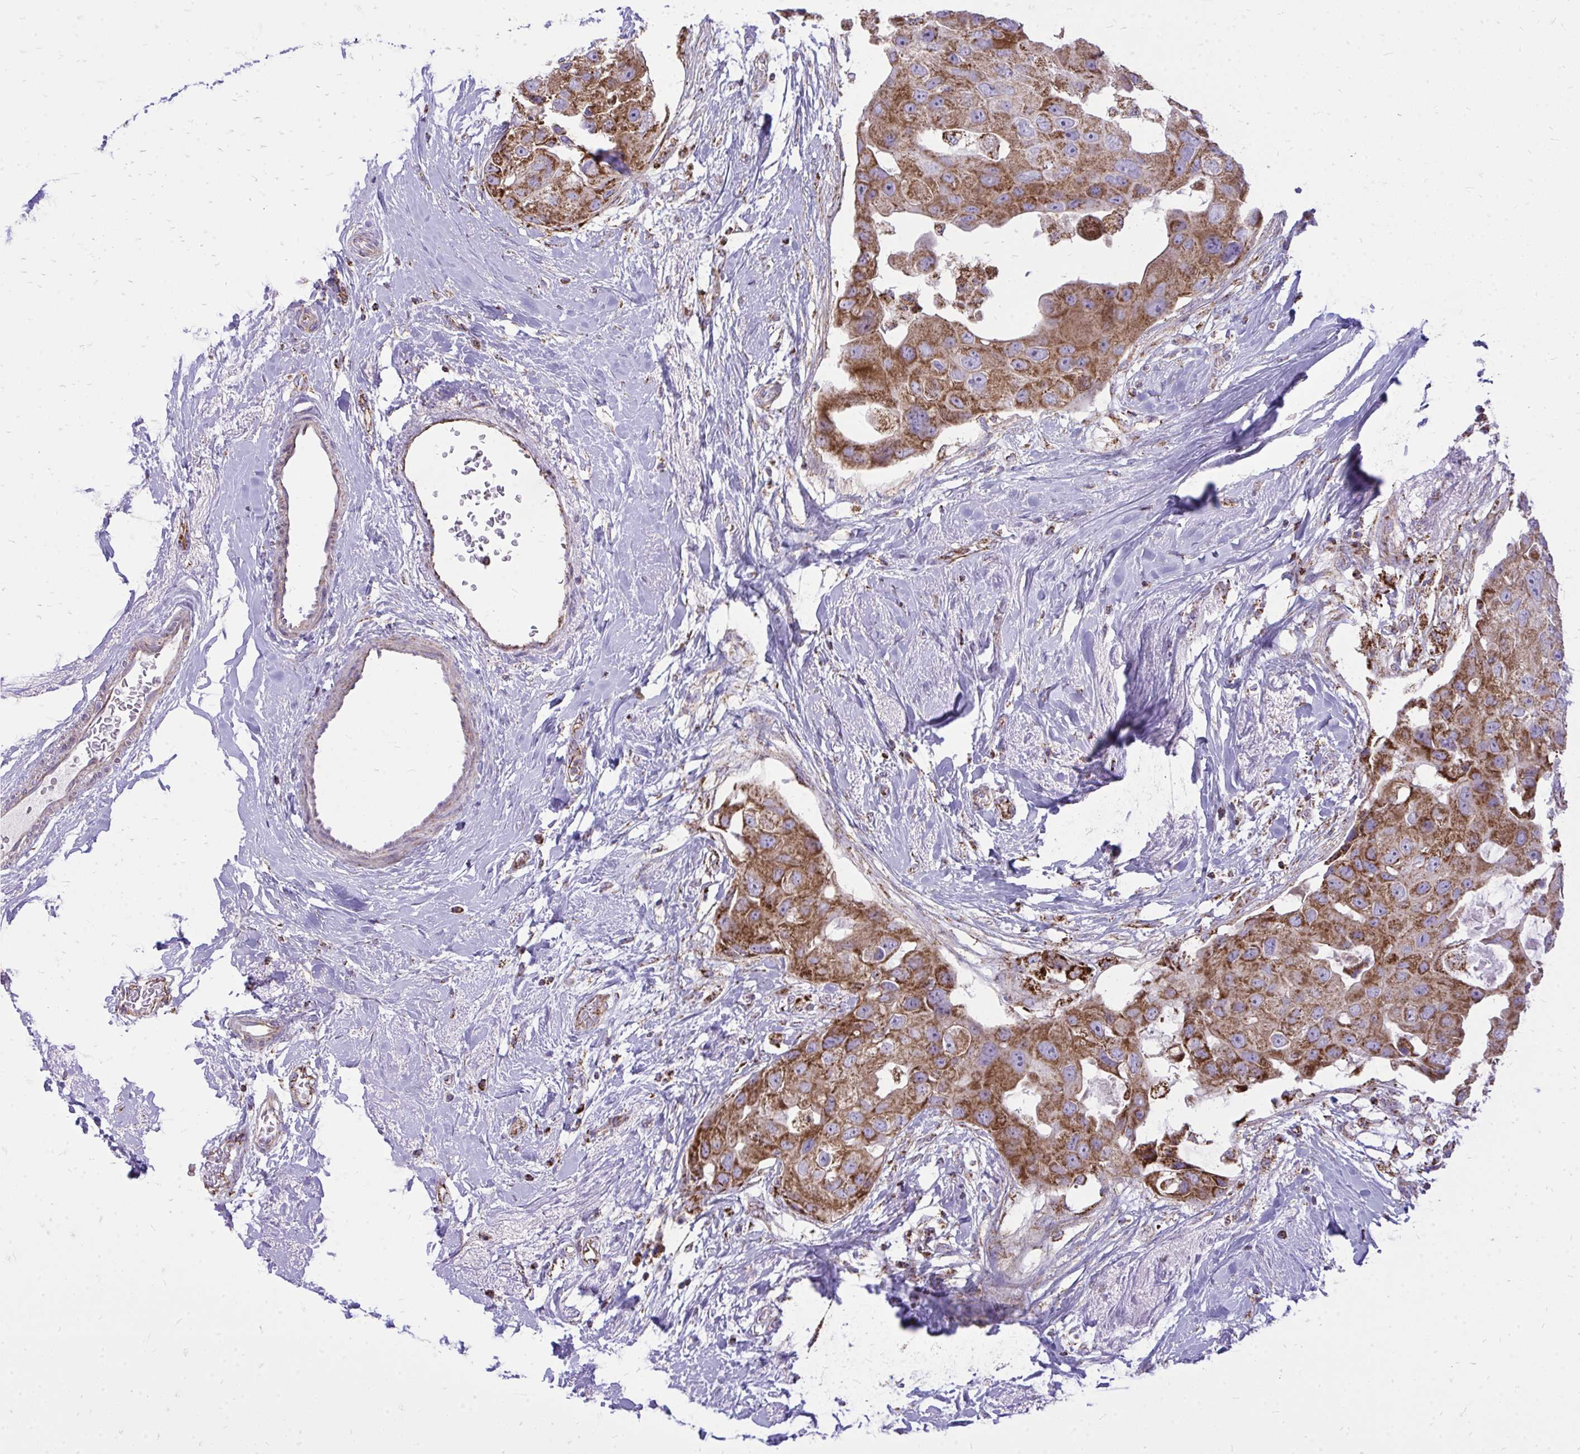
{"staining": {"intensity": "strong", "quantity": ">75%", "location": "cytoplasmic/membranous"}, "tissue": "breast cancer", "cell_type": "Tumor cells", "image_type": "cancer", "snomed": [{"axis": "morphology", "description": "Duct carcinoma"}, {"axis": "topography", "description": "Breast"}], "caption": "DAB immunohistochemical staining of breast cancer shows strong cytoplasmic/membranous protein staining in about >75% of tumor cells.", "gene": "SPTBN2", "patient": {"sex": "female", "age": 43}}